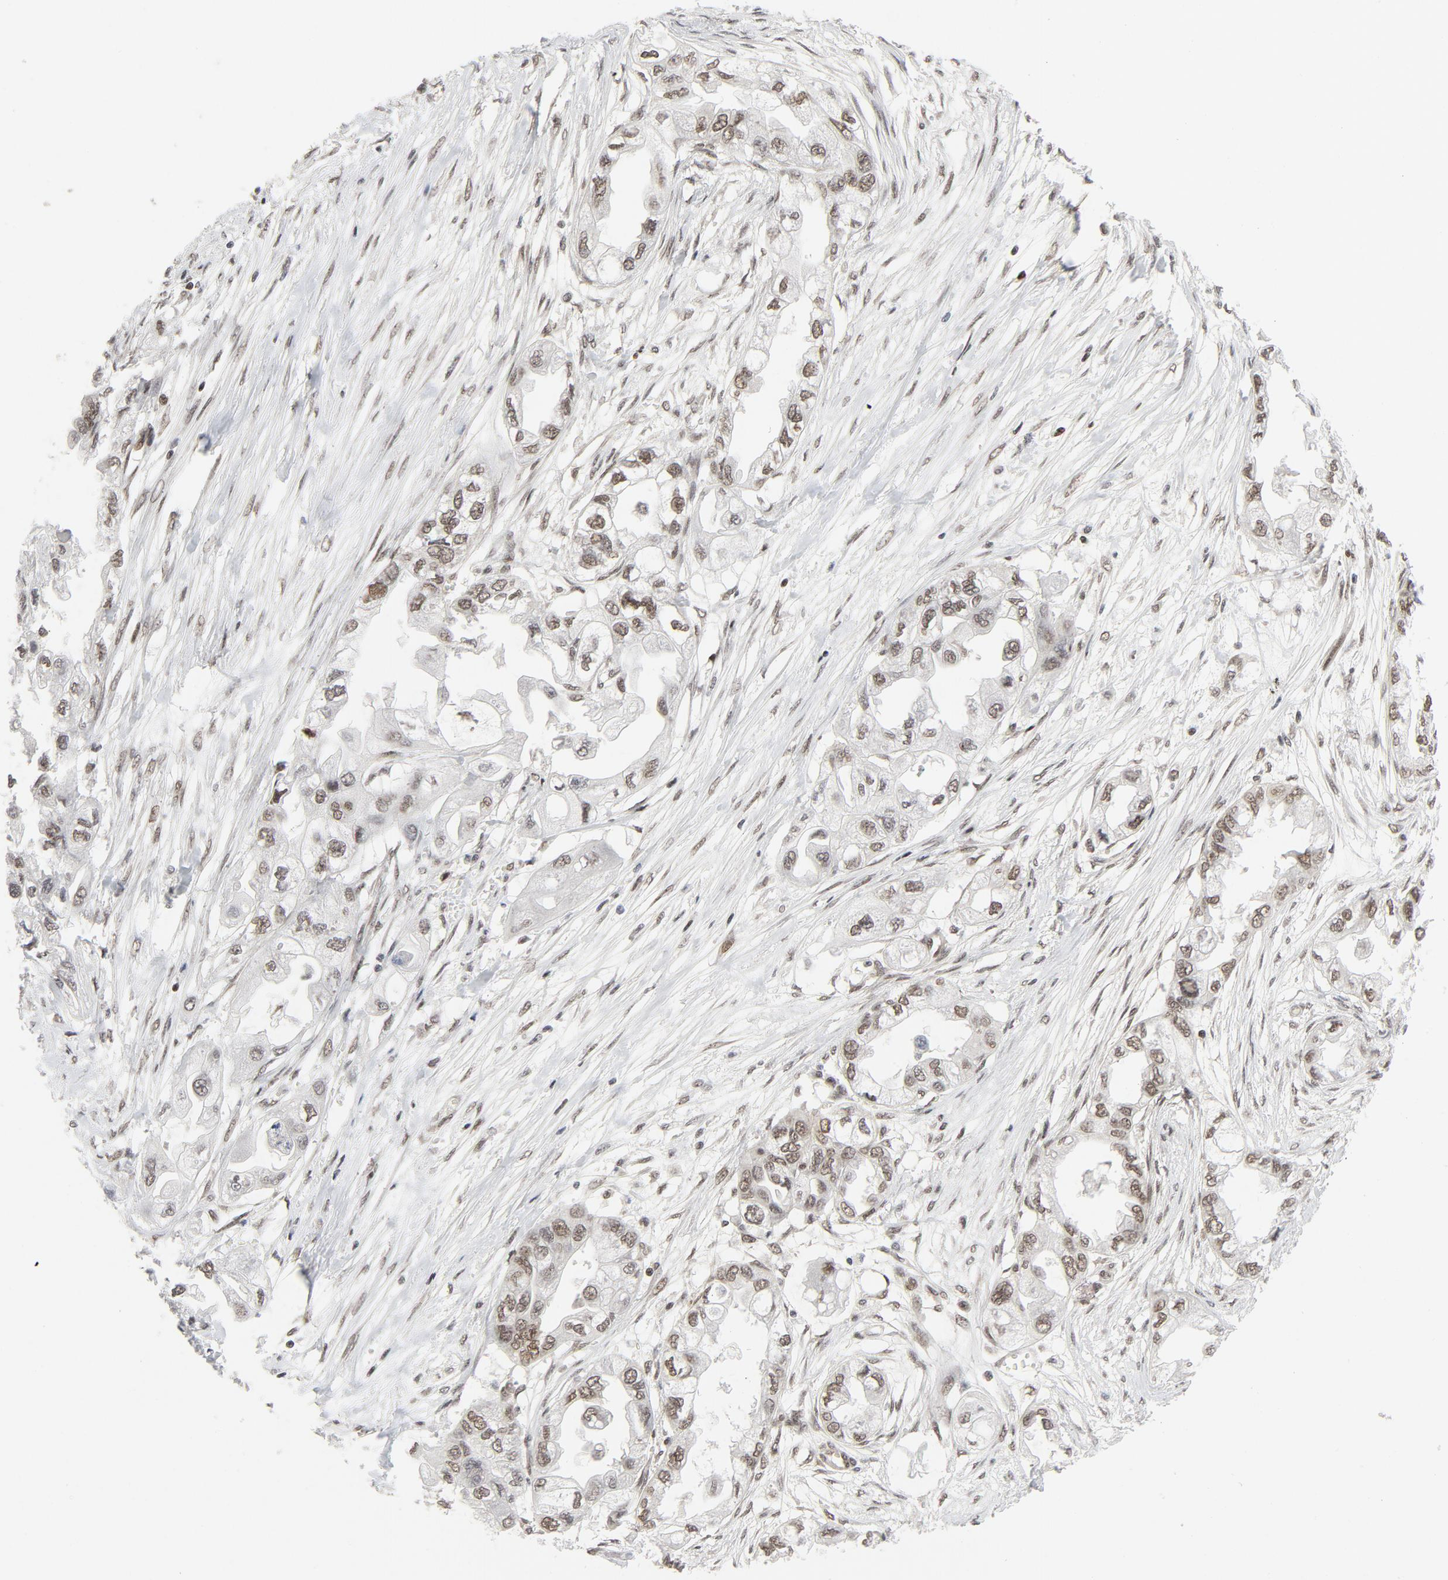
{"staining": {"intensity": "moderate", "quantity": ">75%", "location": "nuclear"}, "tissue": "endometrial cancer", "cell_type": "Tumor cells", "image_type": "cancer", "snomed": [{"axis": "morphology", "description": "Adenocarcinoma, NOS"}, {"axis": "topography", "description": "Endometrium"}], "caption": "Immunohistochemistry (IHC) (DAB) staining of endometrial cancer exhibits moderate nuclear protein staining in about >75% of tumor cells.", "gene": "ERCC1", "patient": {"sex": "female", "age": 67}}